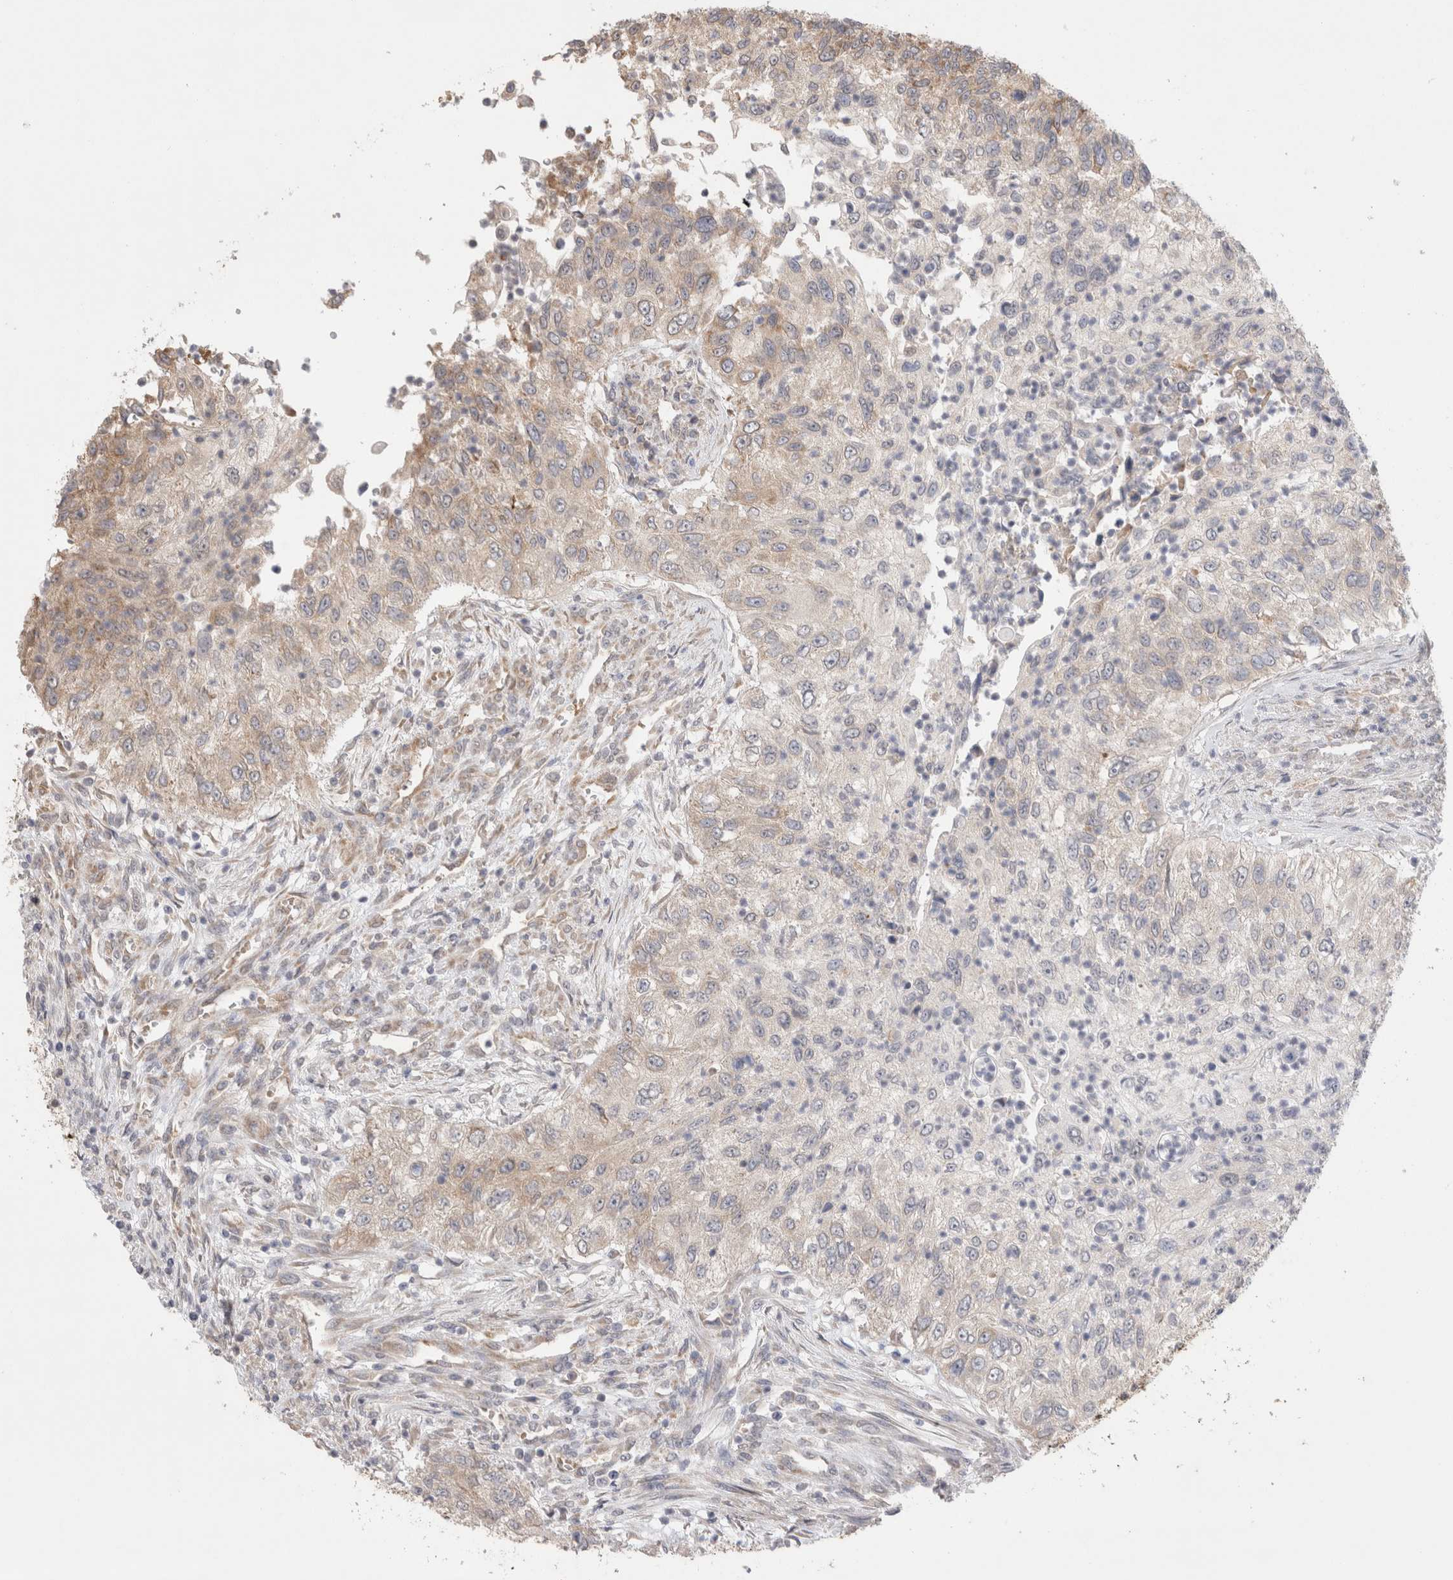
{"staining": {"intensity": "weak", "quantity": "25%-75%", "location": "cytoplasmic/membranous"}, "tissue": "urothelial cancer", "cell_type": "Tumor cells", "image_type": "cancer", "snomed": [{"axis": "morphology", "description": "Urothelial carcinoma, High grade"}, {"axis": "topography", "description": "Urinary bladder"}], "caption": "Immunohistochemical staining of urothelial cancer shows low levels of weak cytoplasmic/membranous protein staining in about 25%-75% of tumor cells.", "gene": "NDOR1", "patient": {"sex": "female", "age": 60}}